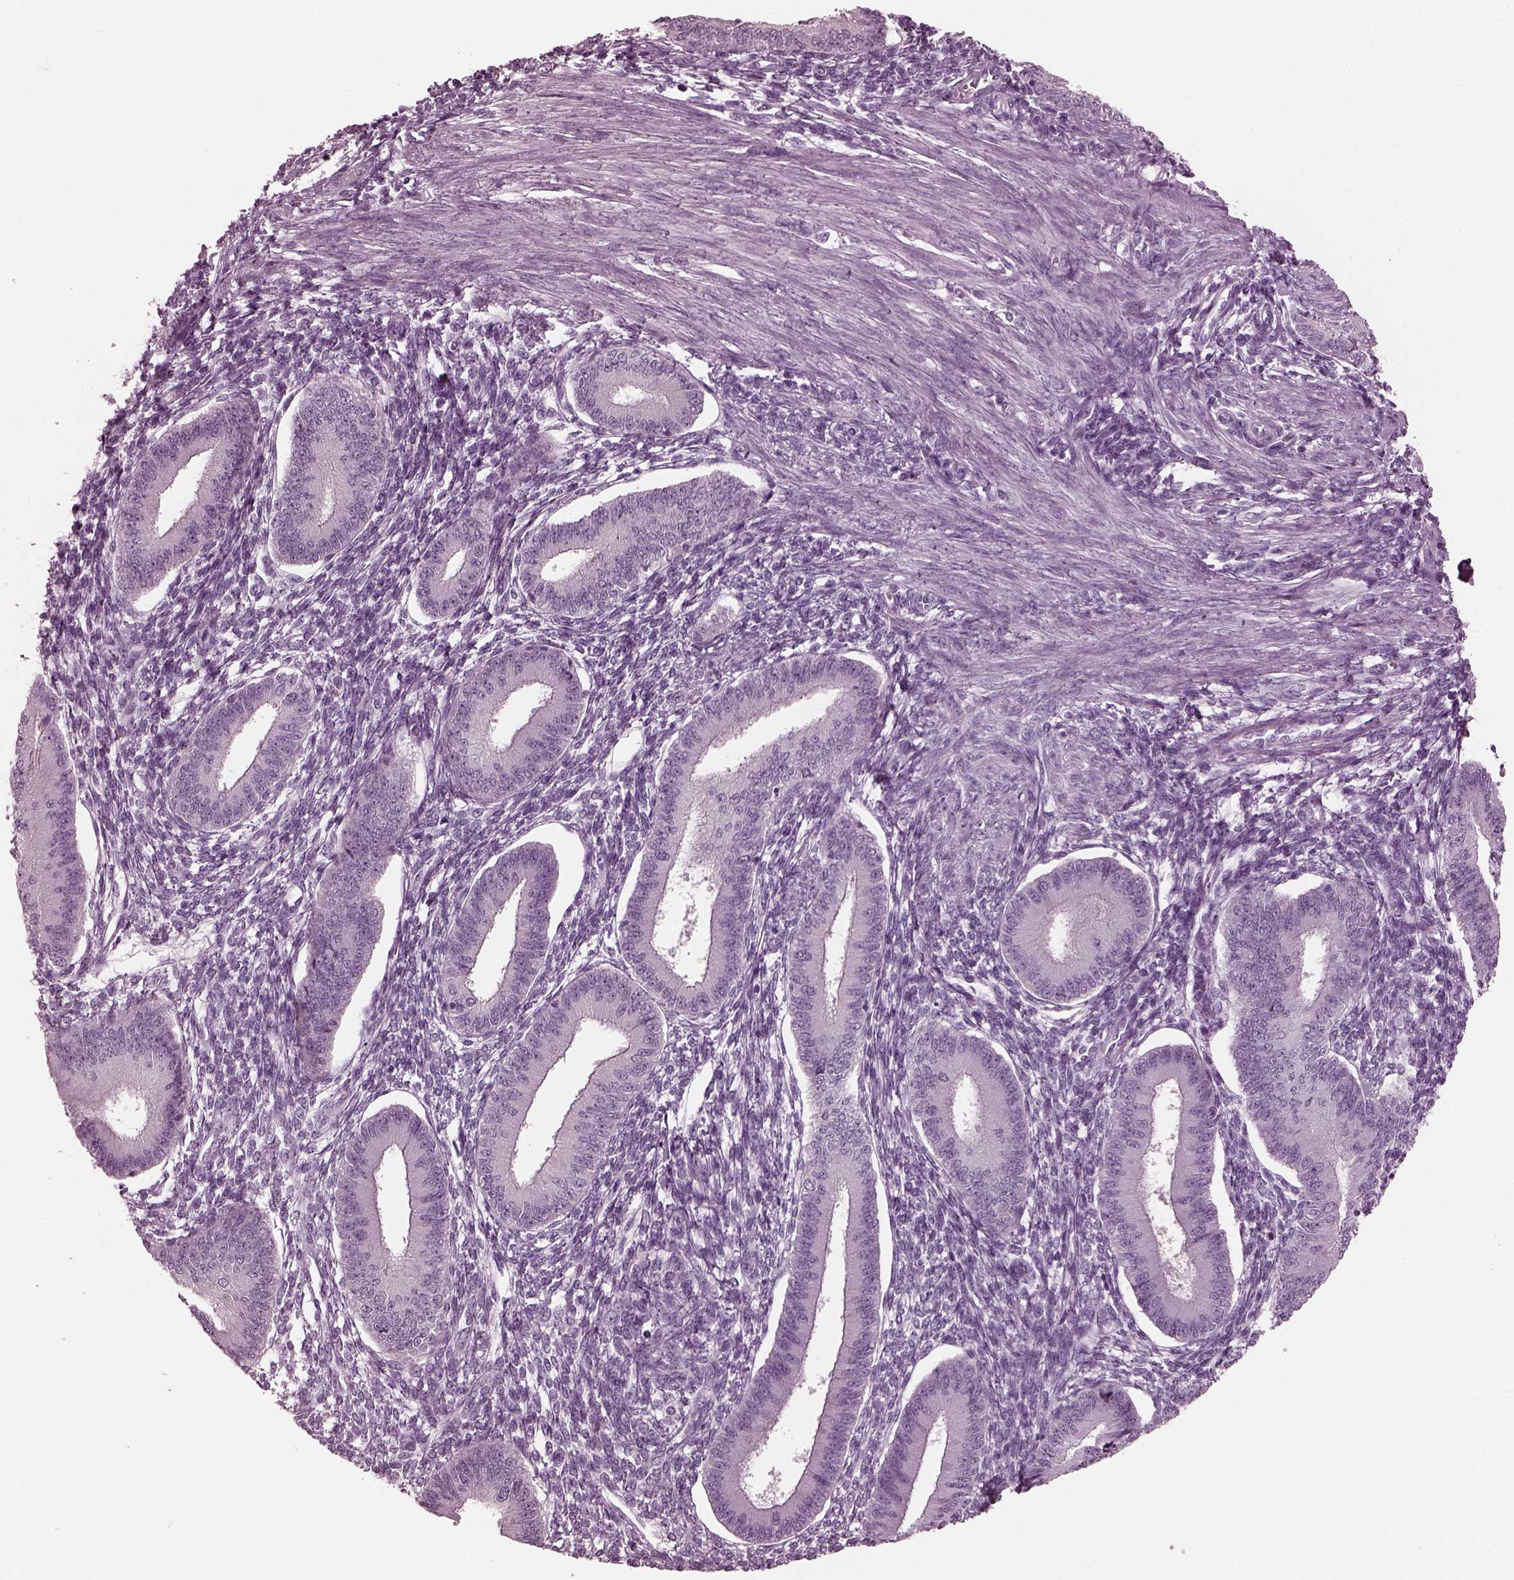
{"staining": {"intensity": "negative", "quantity": "none", "location": "none"}, "tissue": "endometrium", "cell_type": "Cells in endometrial stroma", "image_type": "normal", "snomed": [{"axis": "morphology", "description": "Normal tissue, NOS"}, {"axis": "topography", "description": "Endometrium"}], "caption": "This is a image of immunohistochemistry staining of benign endometrium, which shows no positivity in cells in endometrial stroma. (Immunohistochemistry (ihc), brightfield microscopy, high magnification).", "gene": "MIB2", "patient": {"sex": "female", "age": 39}}